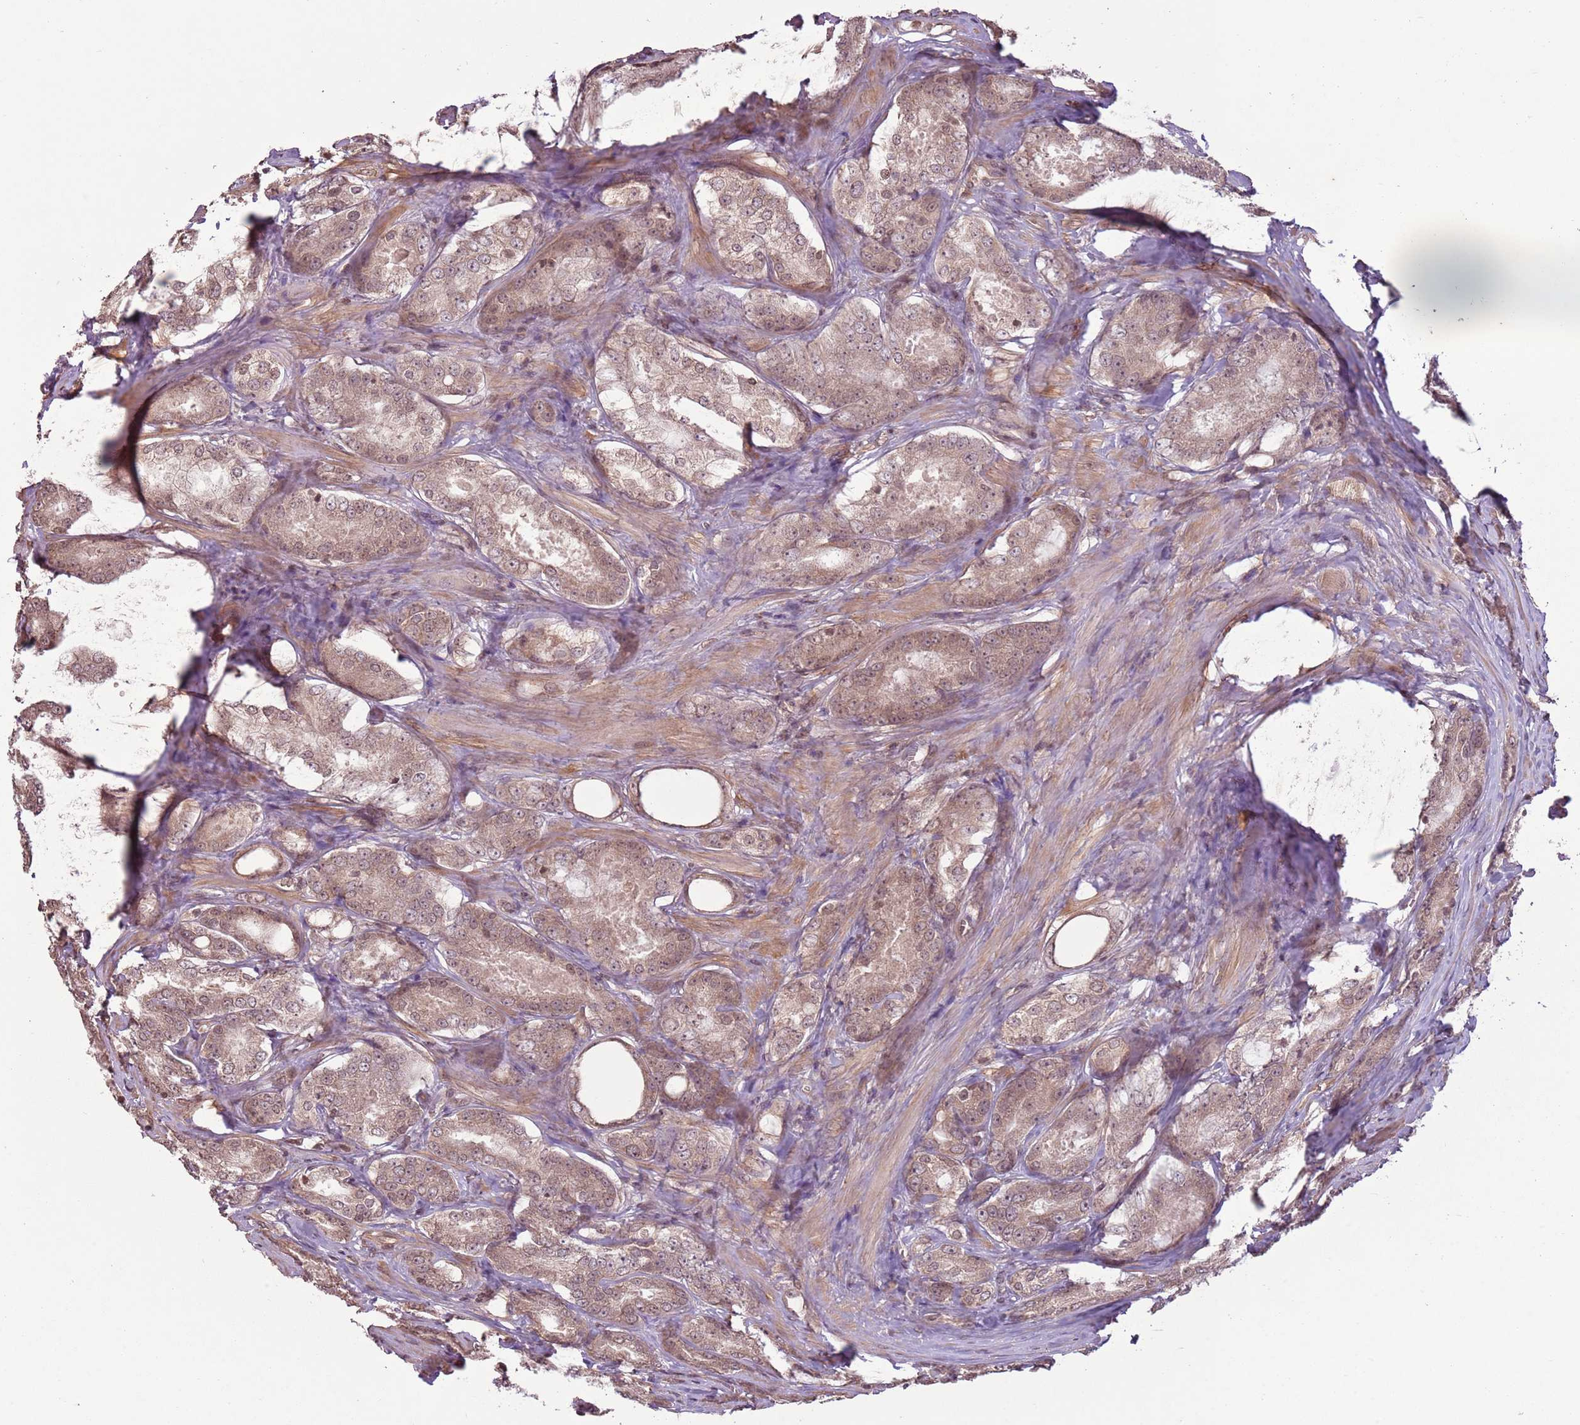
{"staining": {"intensity": "weak", "quantity": ">75%", "location": "cytoplasmic/membranous,nuclear"}, "tissue": "prostate cancer", "cell_type": "Tumor cells", "image_type": "cancer", "snomed": [{"axis": "morphology", "description": "Adenocarcinoma, Low grade"}, {"axis": "topography", "description": "Prostate"}], "caption": "Immunohistochemistry (IHC) histopathology image of neoplastic tissue: prostate low-grade adenocarcinoma stained using IHC shows low levels of weak protein expression localized specifically in the cytoplasmic/membranous and nuclear of tumor cells, appearing as a cytoplasmic/membranous and nuclear brown color.", "gene": "CAPN9", "patient": {"sex": "male", "age": 68}}